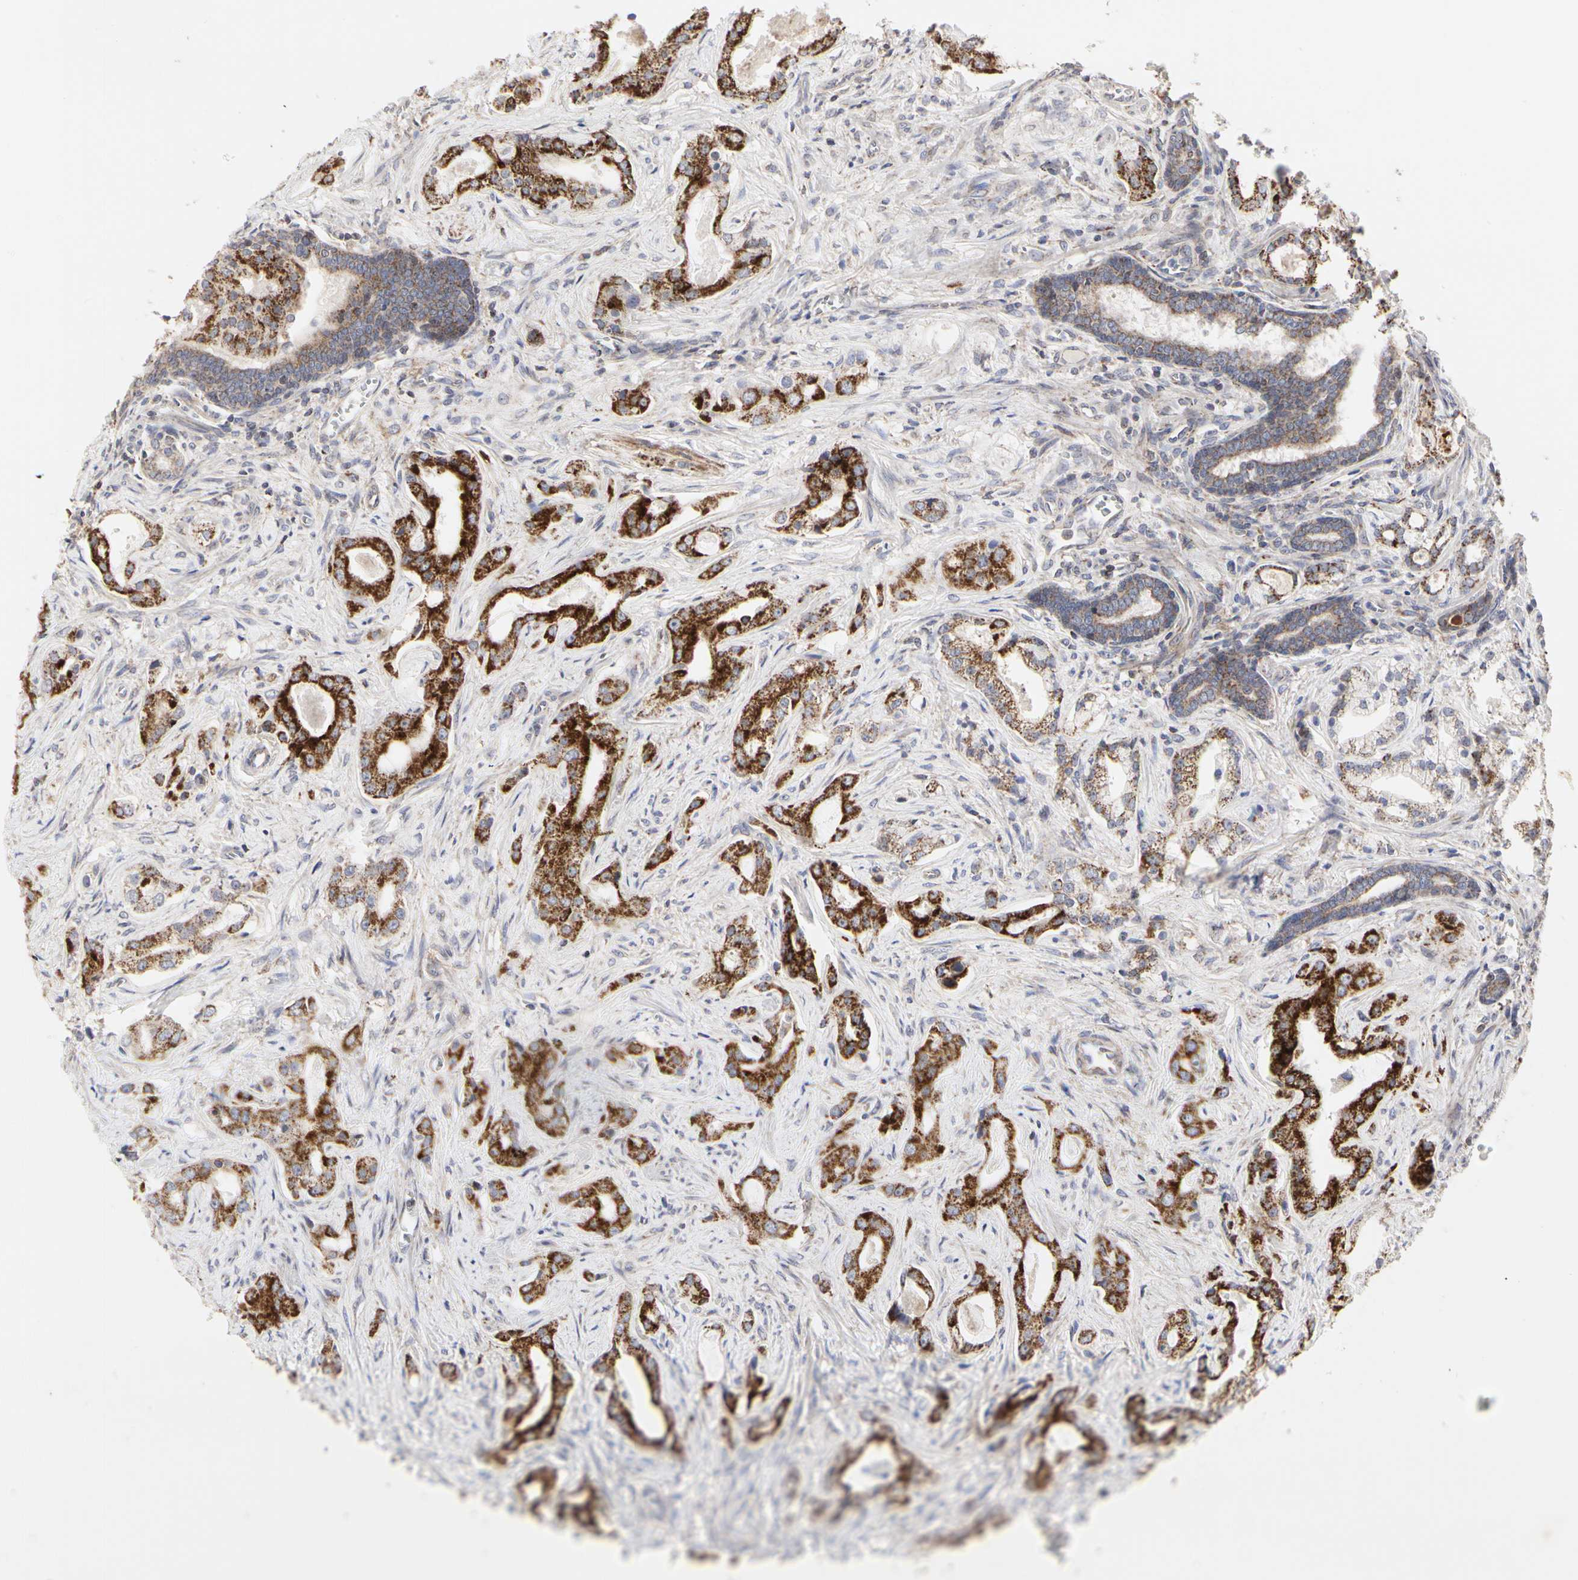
{"staining": {"intensity": "strong", "quantity": ">75%", "location": "cytoplasmic/membranous"}, "tissue": "prostate cancer", "cell_type": "Tumor cells", "image_type": "cancer", "snomed": [{"axis": "morphology", "description": "Adenocarcinoma, Low grade"}, {"axis": "topography", "description": "Prostate"}], "caption": "Prostate adenocarcinoma (low-grade) was stained to show a protein in brown. There is high levels of strong cytoplasmic/membranous positivity in about >75% of tumor cells.", "gene": "TSKU", "patient": {"sex": "male", "age": 59}}